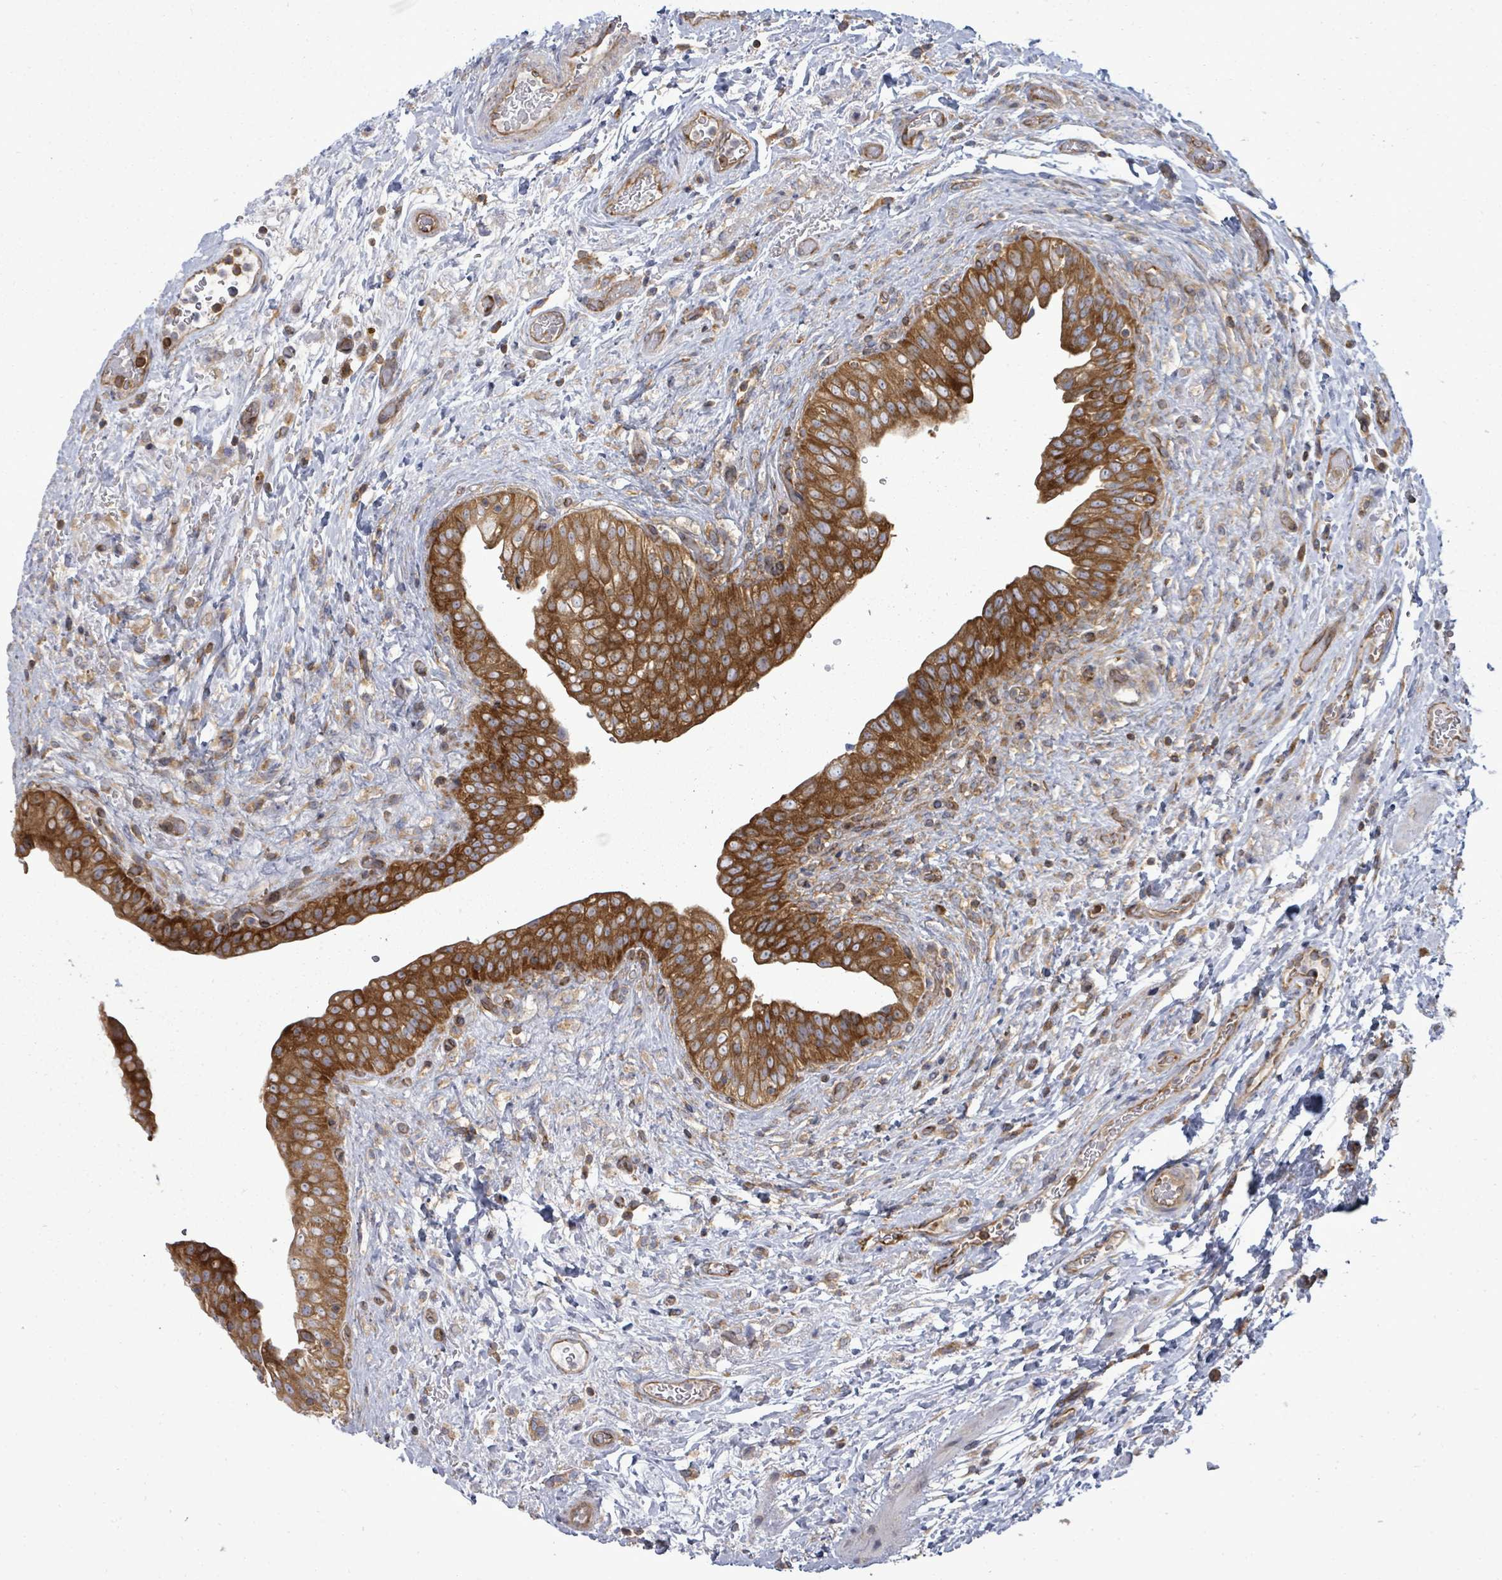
{"staining": {"intensity": "moderate", "quantity": ">75%", "location": "cytoplasmic/membranous"}, "tissue": "urinary bladder", "cell_type": "Urothelial cells", "image_type": "normal", "snomed": [{"axis": "morphology", "description": "Normal tissue, NOS"}, {"axis": "topography", "description": "Urinary bladder"}], "caption": "This image exhibits benign urinary bladder stained with immunohistochemistry to label a protein in brown. The cytoplasmic/membranous of urothelial cells show moderate positivity for the protein. Nuclei are counter-stained blue.", "gene": "EIF3CL", "patient": {"sex": "male", "age": 69}}